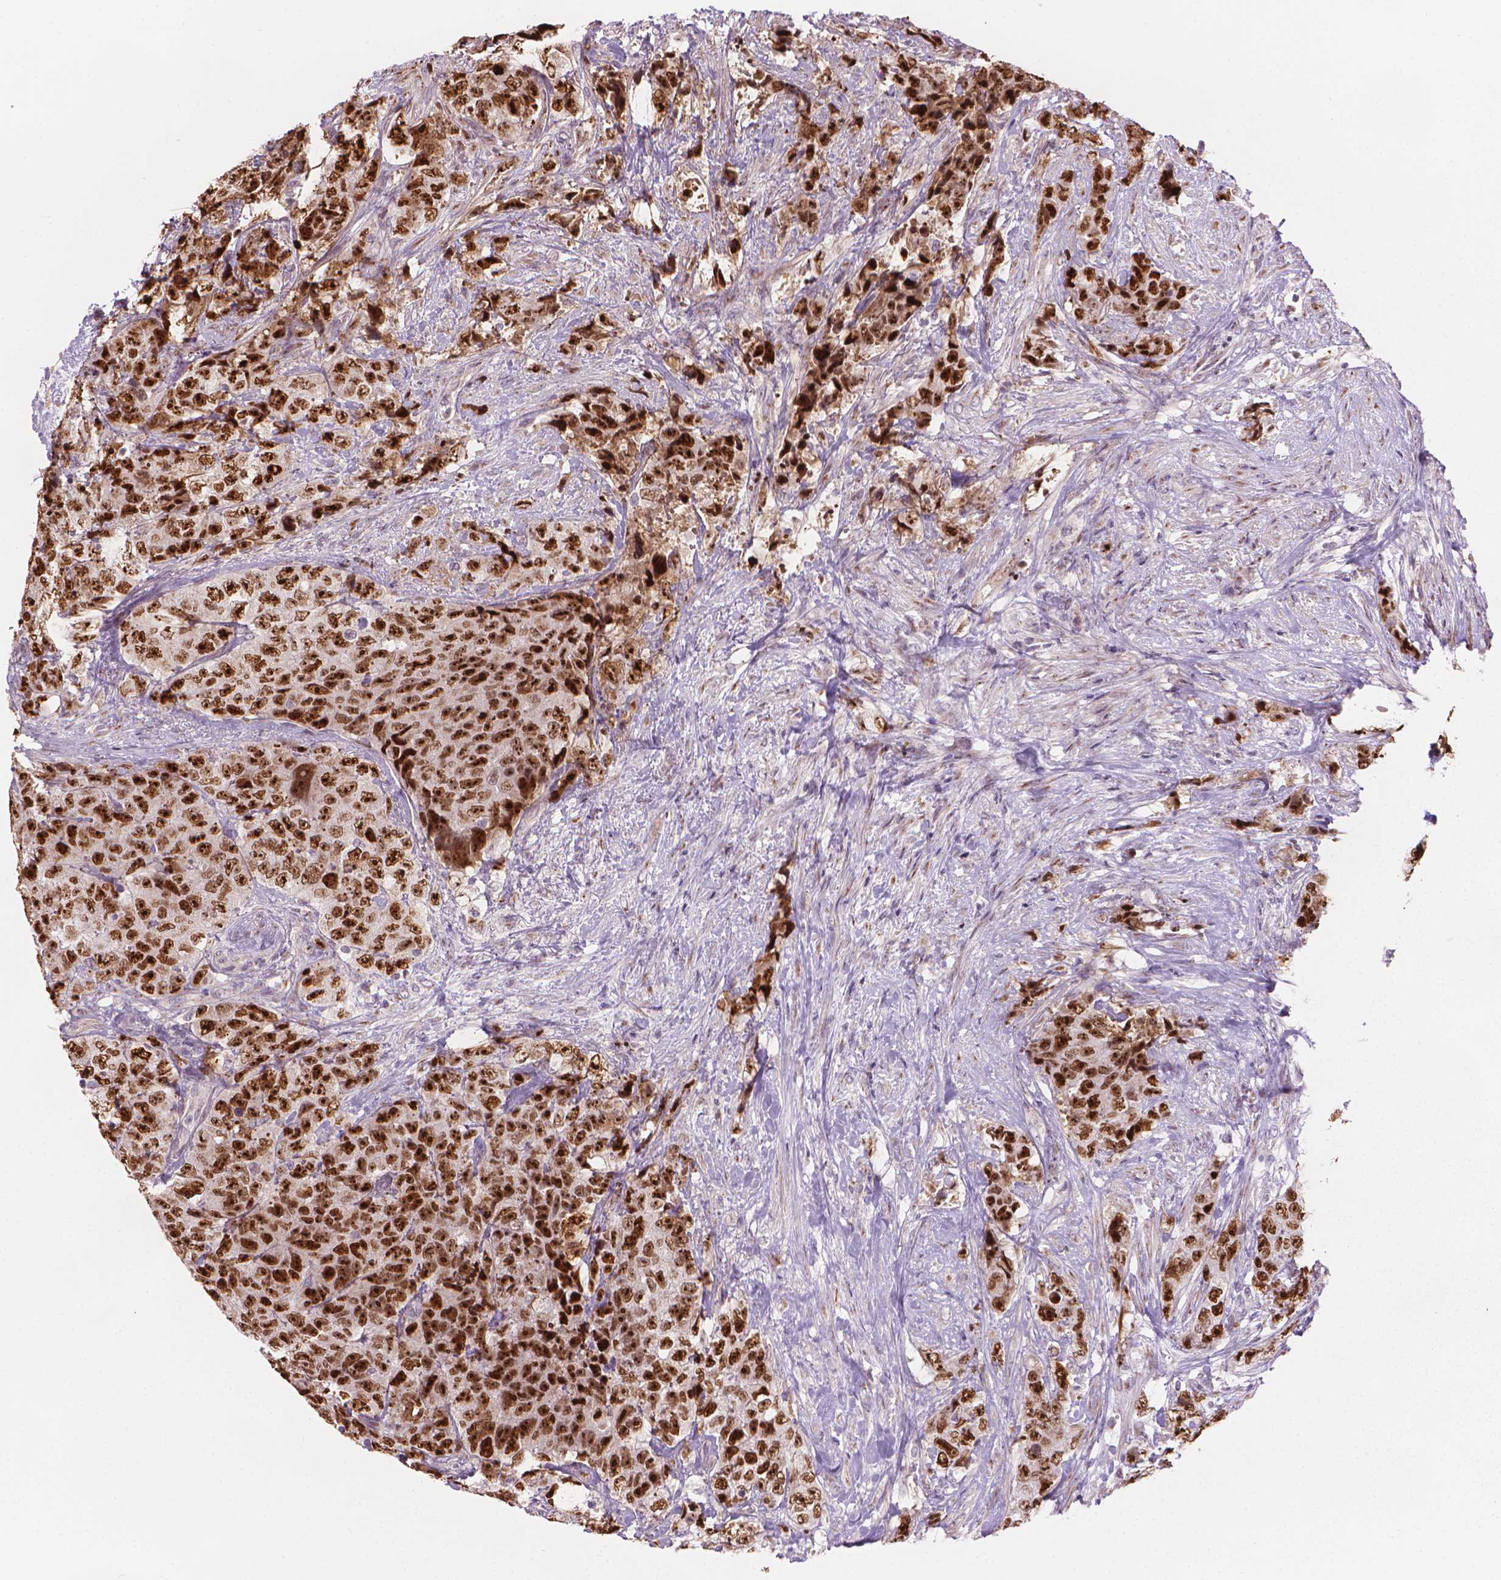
{"staining": {"intensity": "strong", "quantity": ">75%", "location": "nuclear"}, "tissue": "urothelial cancer", "cell_type": "Tumor cells", "image_type": "cancer", "snomed": [{"axis": "morphology", "description": "Urothelial carcinoma, High grade"}, {"axis": "topography", "description": "Urinary bladder"}], "caption": "IHC staining of urothelial cancer, which demonstrates high levels of strong nuclear expression in approximately >75% of tumor cells indicating strong nuclear protein expression. The staining was performed using DAB (brown) for protein detection and nuclei were counterstained in hematoxylin (blue).", "gene": "IFFO1", "patient": {"sex": "female", "age": 78}}